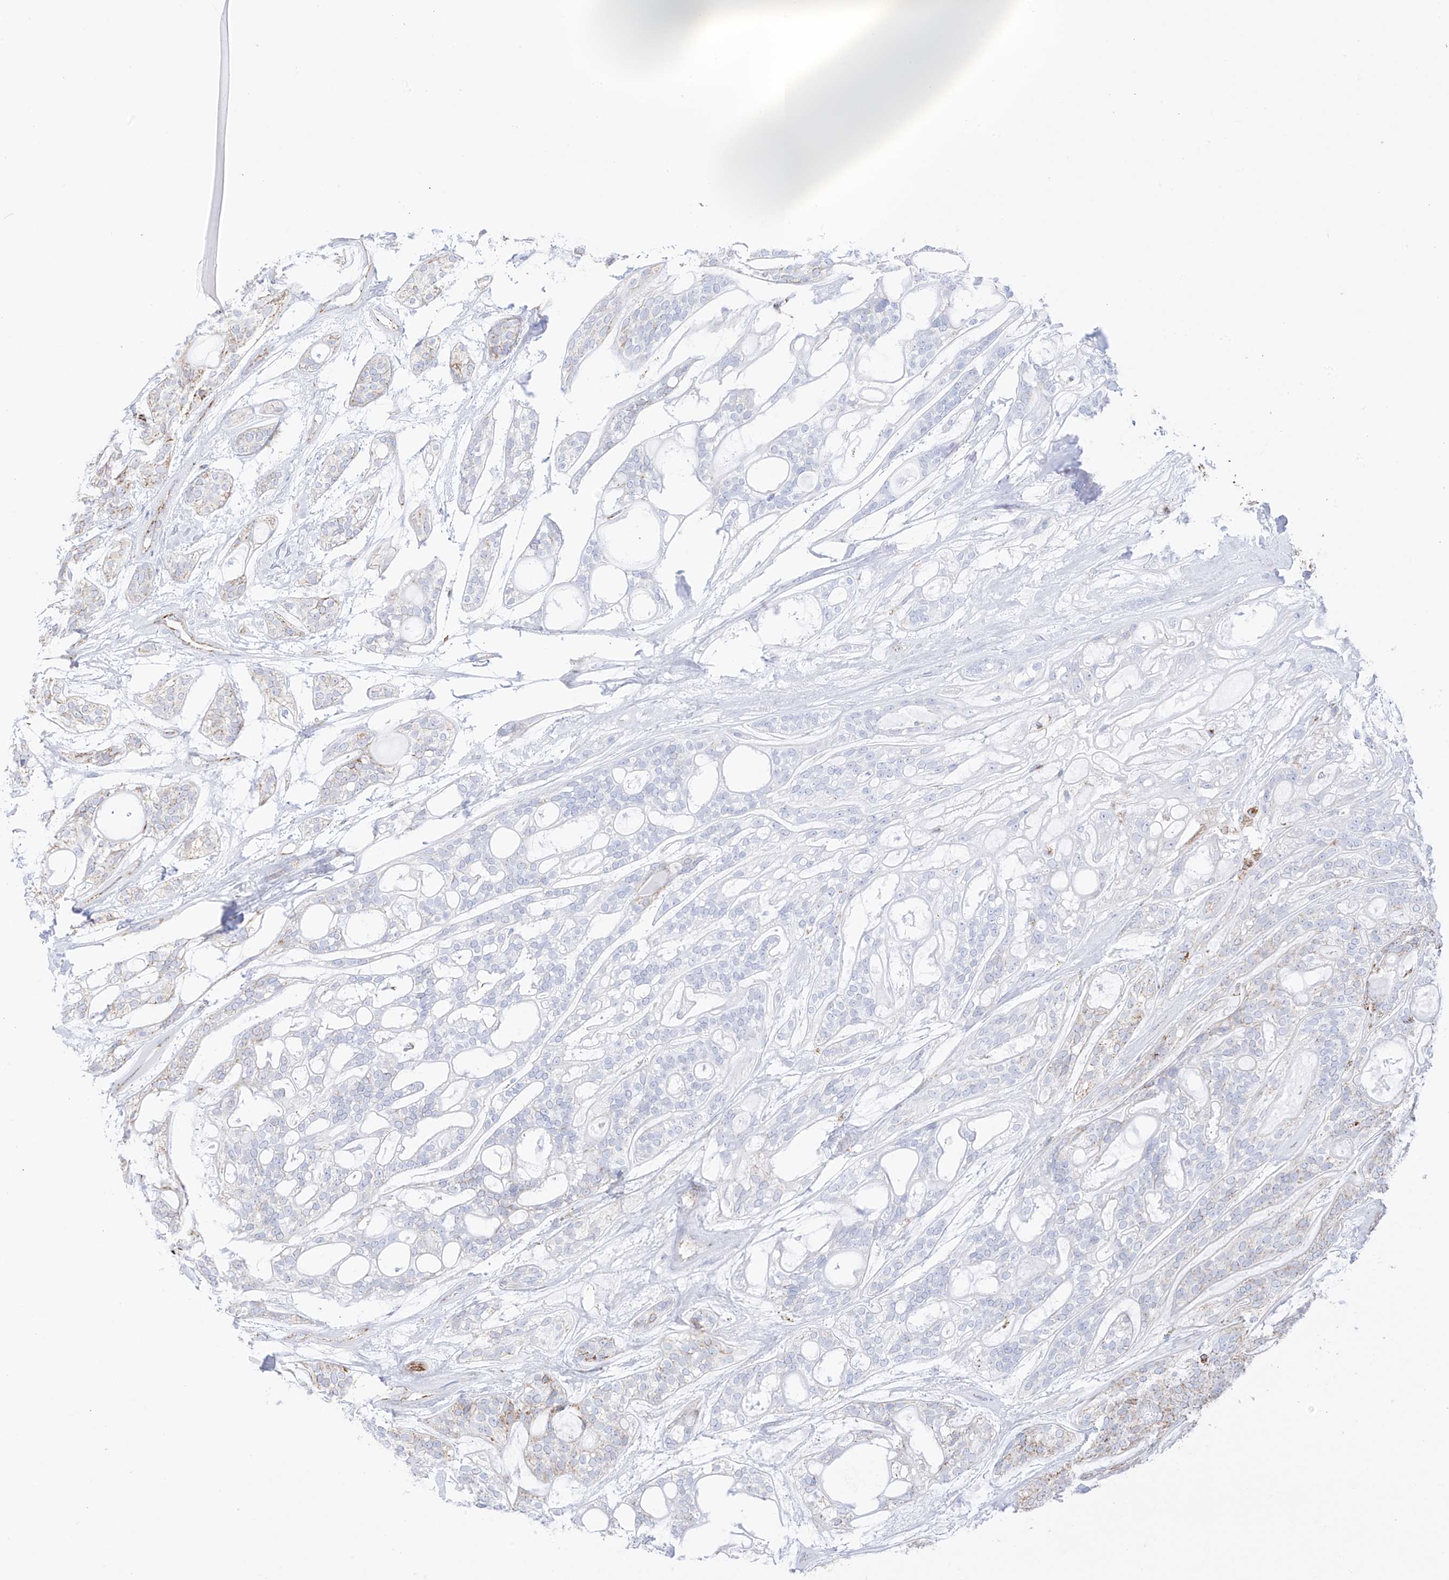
{"staining": {"intensity": "weak", "quantity": "<25%", "location": "cytoplasmic/membranous"}, "tissue": "head and neck cancer", "cell_type": "Tumor cells", "image_type": "cancer", "snomed": [{"axis": "morphology", "description": "Adenocarcinoma, NOS"}, {"axis": "topography", "description": "Head-Neck"}], "caption": "The photomicrograph demonstrates no significant staining in tumor cells of head and neck cancer (adenocarcinoma).", "gene": "XKR3", "patient": {"sex": "male", "age": 66}}